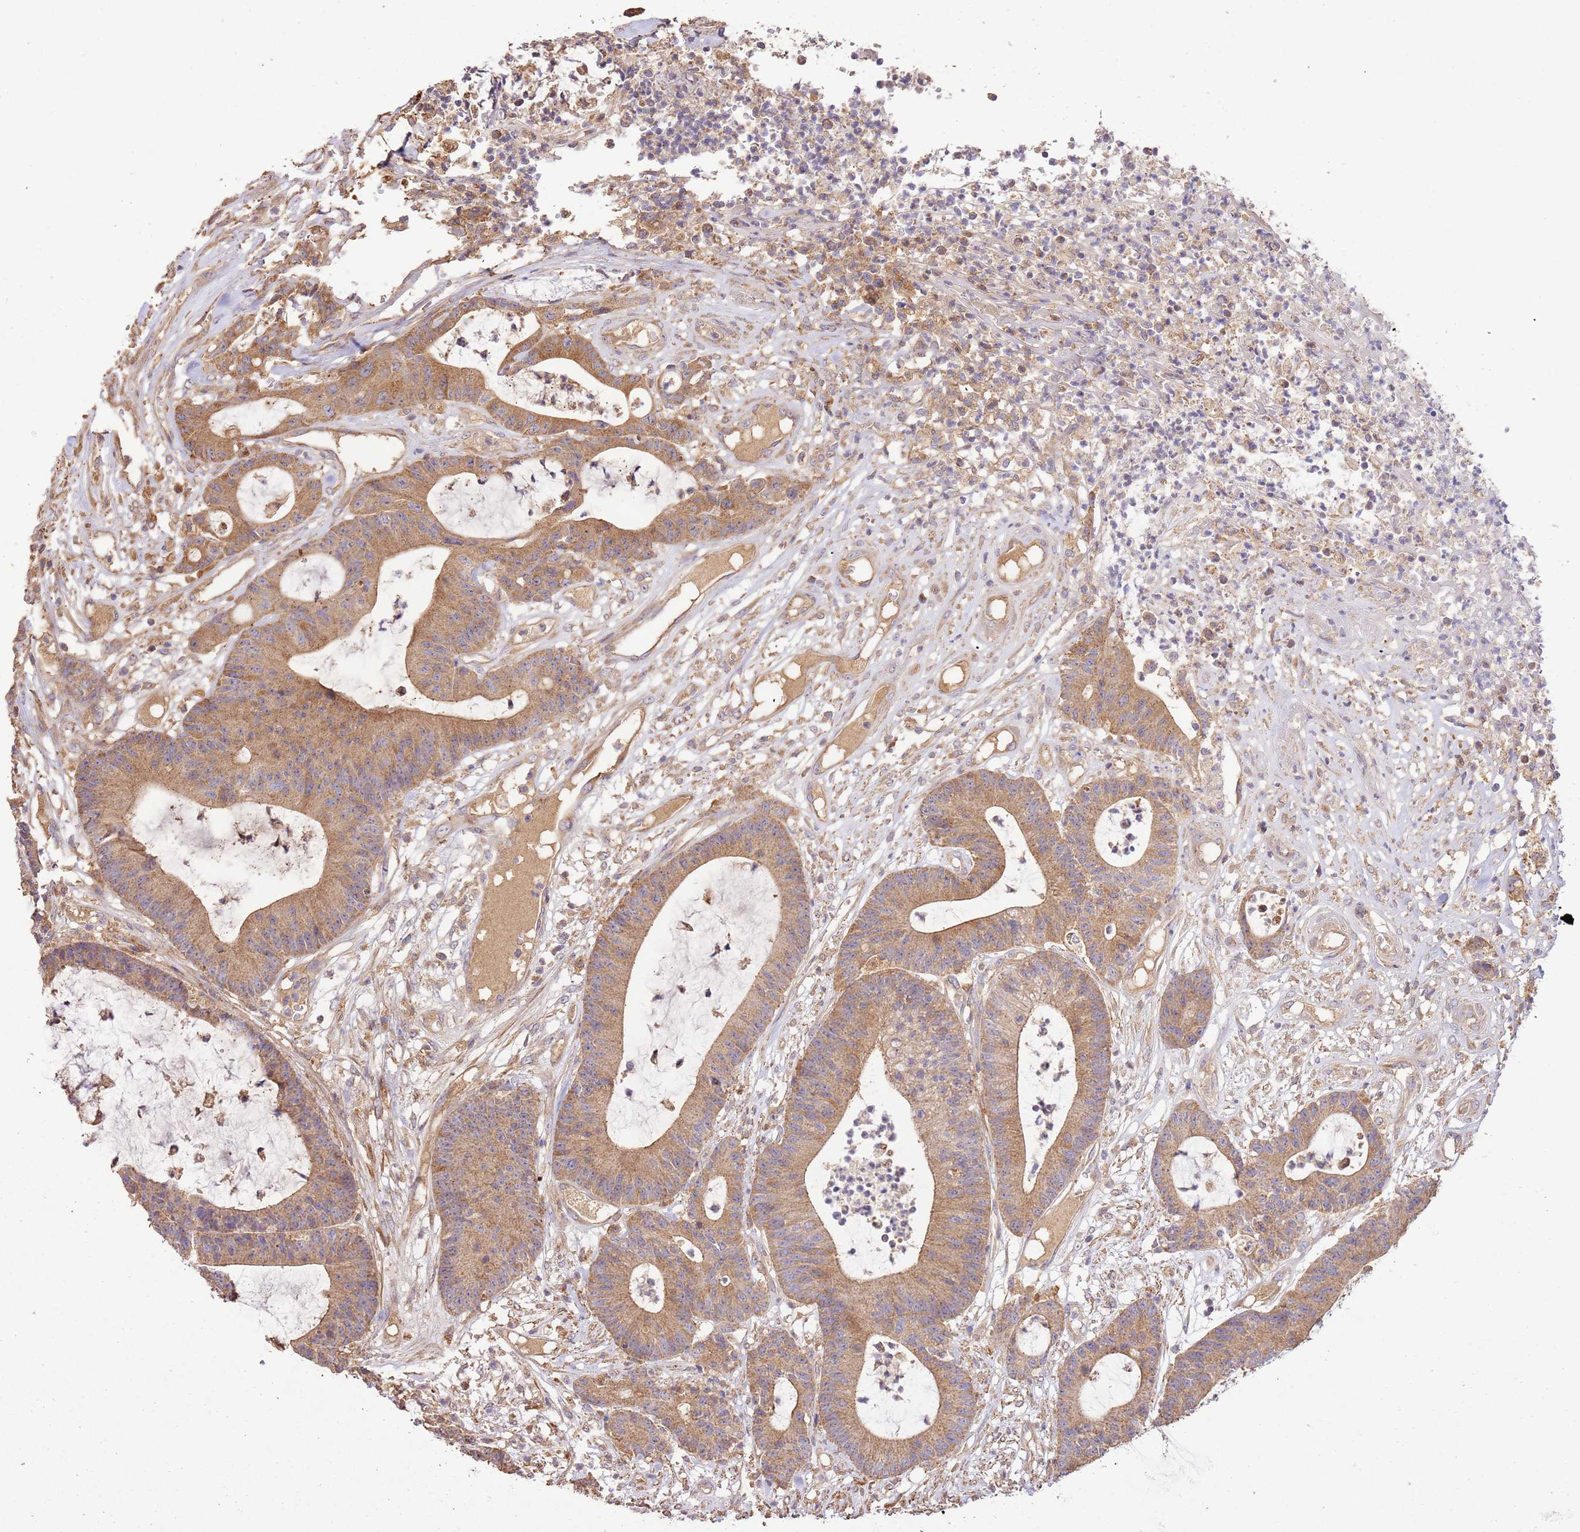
{"staining": {"intensity": "moderate", "quantity": ">75%", "location": "cytoplasmic/membranous"}, "tissue": "colorectal cancer", "cell_type": "Tumor cells", "image_type": "cancer", "snomed": [{"axis": "morphology", "description": "Adenocarcinoma, NOS"}, {"axis": "topography", "description": "Colon"}], "caption": "Tumor cells reveal medium levels of moderate cytoplasmic/membranous positivity in approximately >75% of cells in adenocarcinoma (colorectal).", "gene": "CEP55", "patient": {"sex": "female", "age": 84}}